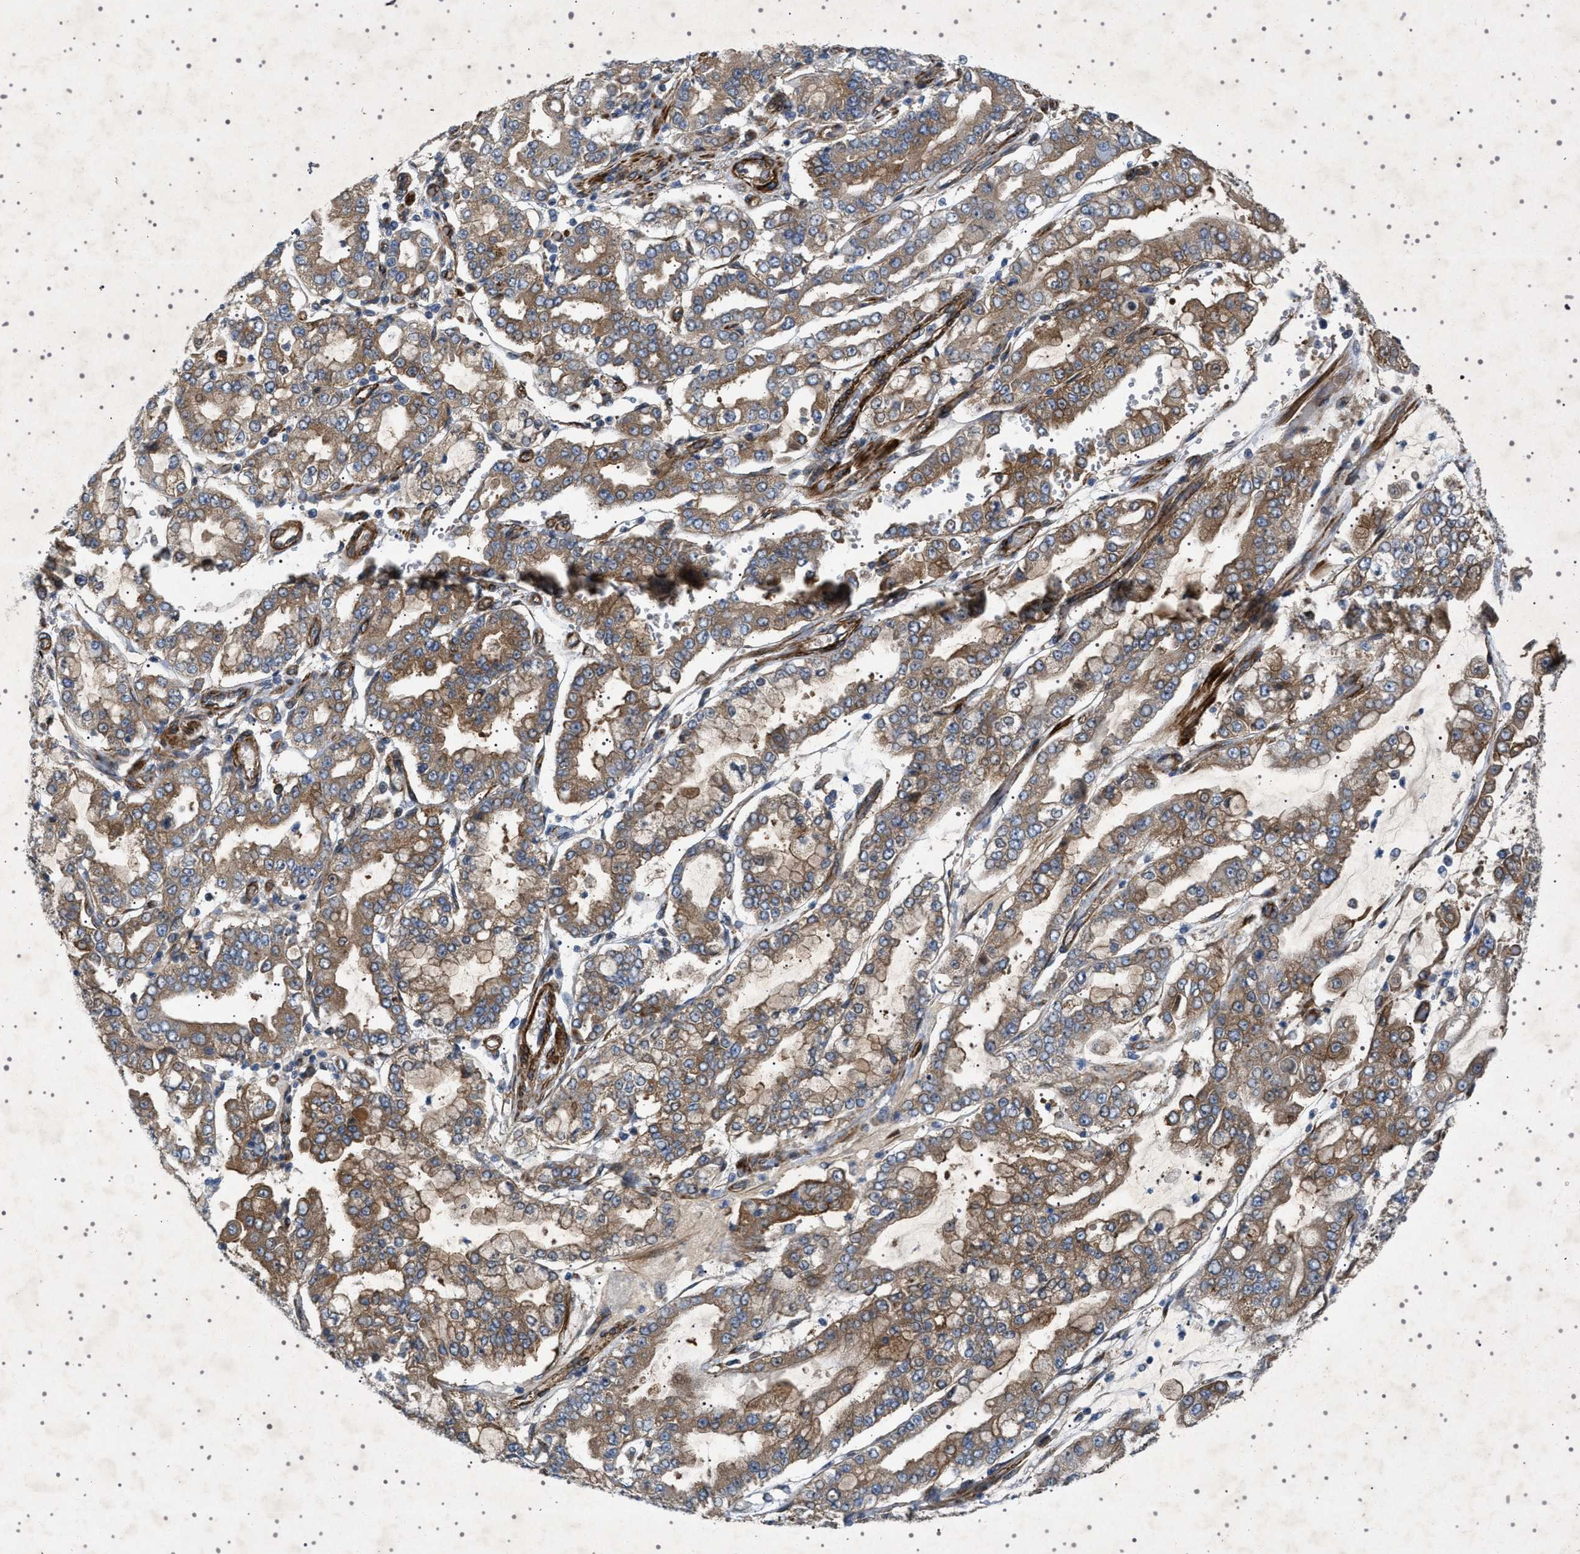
{"staining": {"intensity": "moderate", "quantity": ">75%", "location": "cytoplasmic/membranous"}, "tissue": "stomach cancer", "cell_type": "Tumor cells", "image_type": "cancer", "snomed": [{"axis": "morphology", "description": "Adenocarcinoma, NOS"}, {"axis": "topography", "description": "Stomach"}], "caption": "Immunohistochemistry (IHC) photomicrograph of neoplastic tissue: stomach cancer (adenocarcinoma) stained using immunohistochemistry reveals medium levels of moderate protein expression localized specifically in the cytoplasmic/membranous of tumor cells, appearing as a cytoplasmic/membranous brown color.", "gene": "CCDC186", "patient": {"sex": "male", "age": 76}}